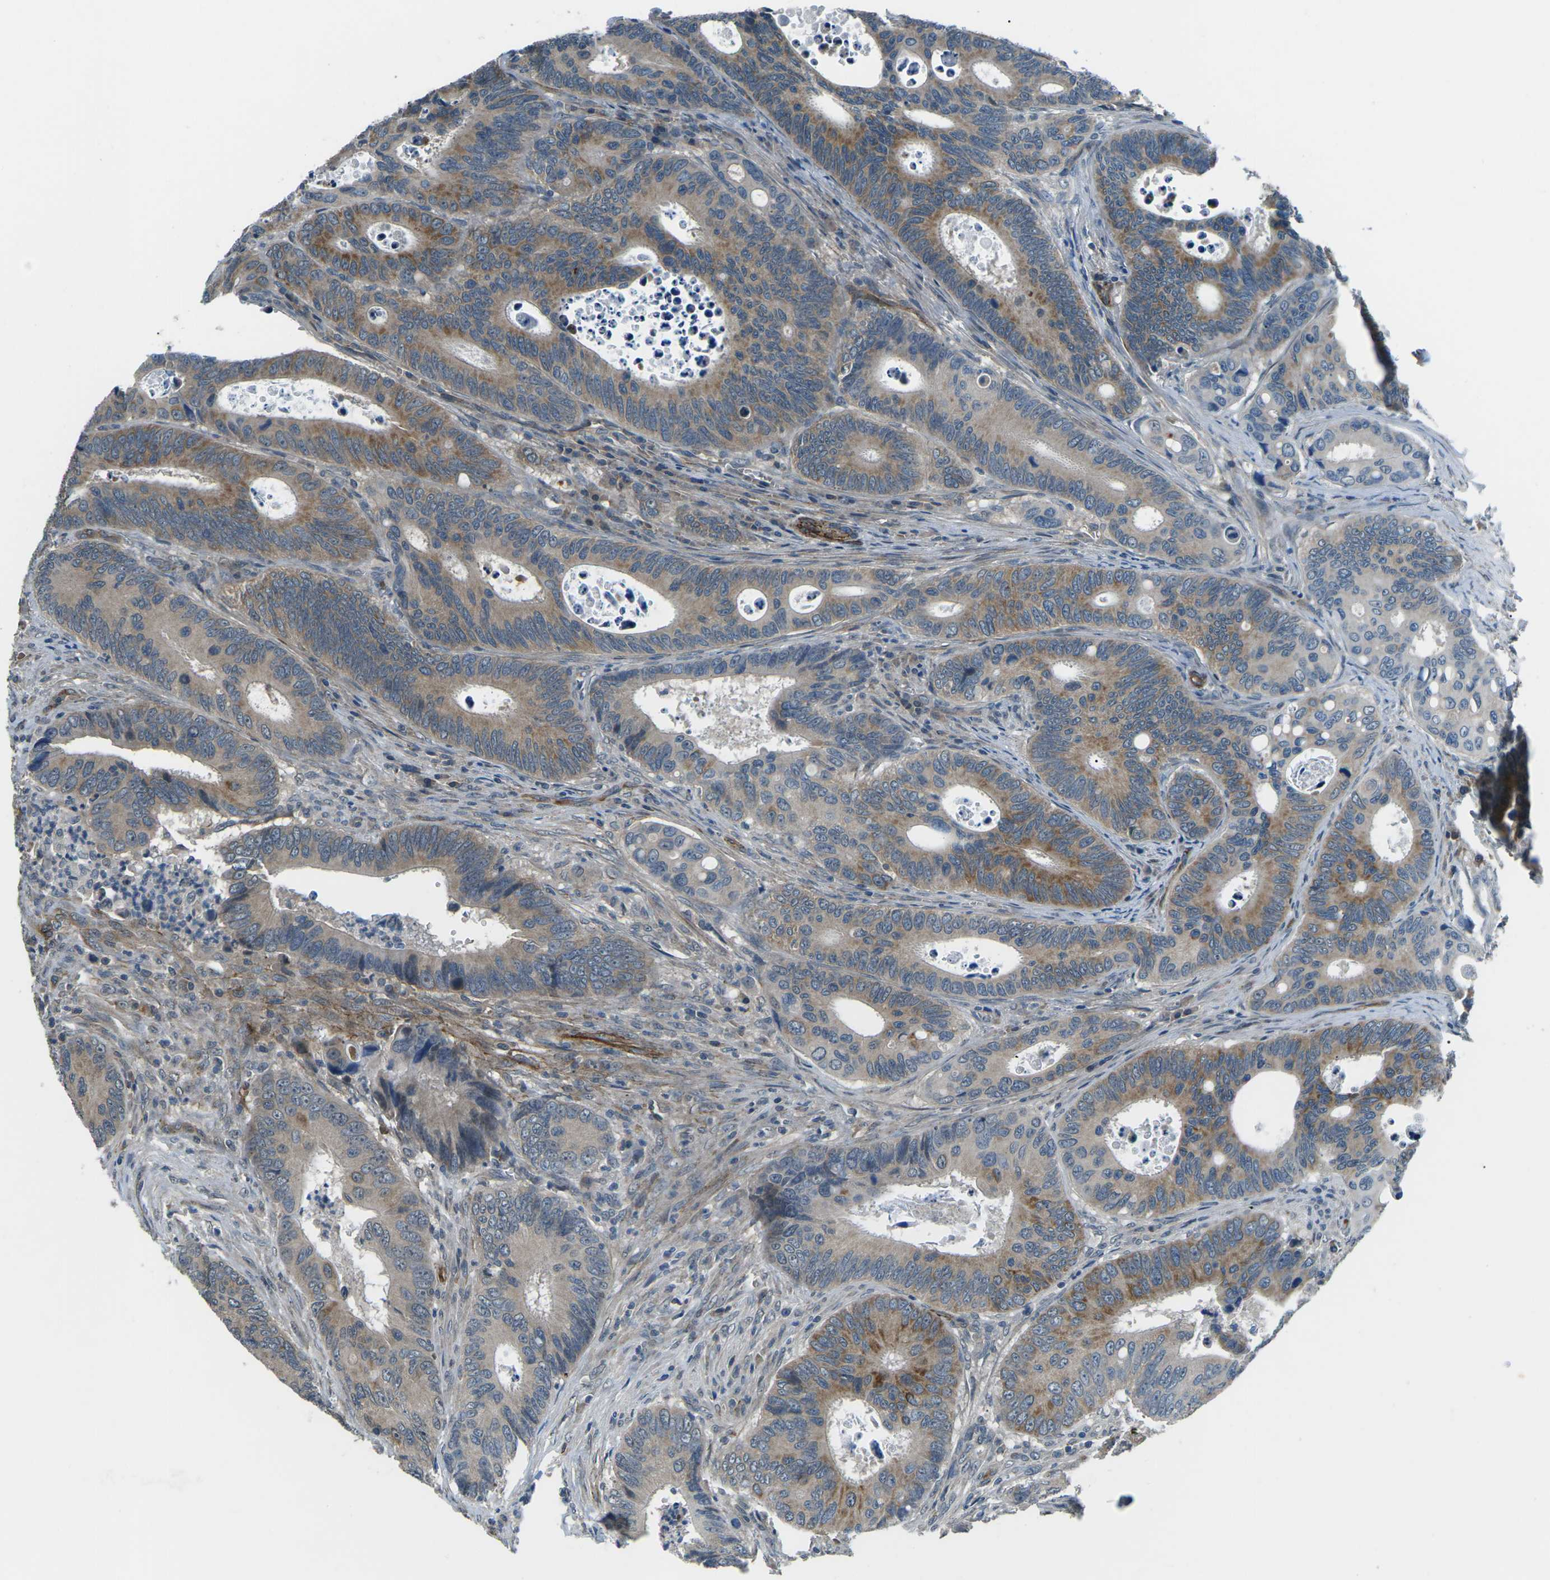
{"staining": {"intensity": "moderate", "quantity": "25%-75%", "location": "cytoplasmic/membranous"}, "tissue": "colorectal cancer", "cell_type": "Tumor cells", "image_type": "cancer", "snomed": [{"axis": "morphology", "description": "Inflammation, NOS"}, {"axis": "morphology", "description": "Adenocarcinoma, NOS"}, {"axis": "topography", "description": "Colon"}], "caption": "Moderate cytoplasmic/membranous protein expression is appreciated in approximately 25%-75% of tumor cells in colorectal cancer (adenocarcinoma).", "gene": "AFAP1", "patient": {"sex": "male", "age": 72}}